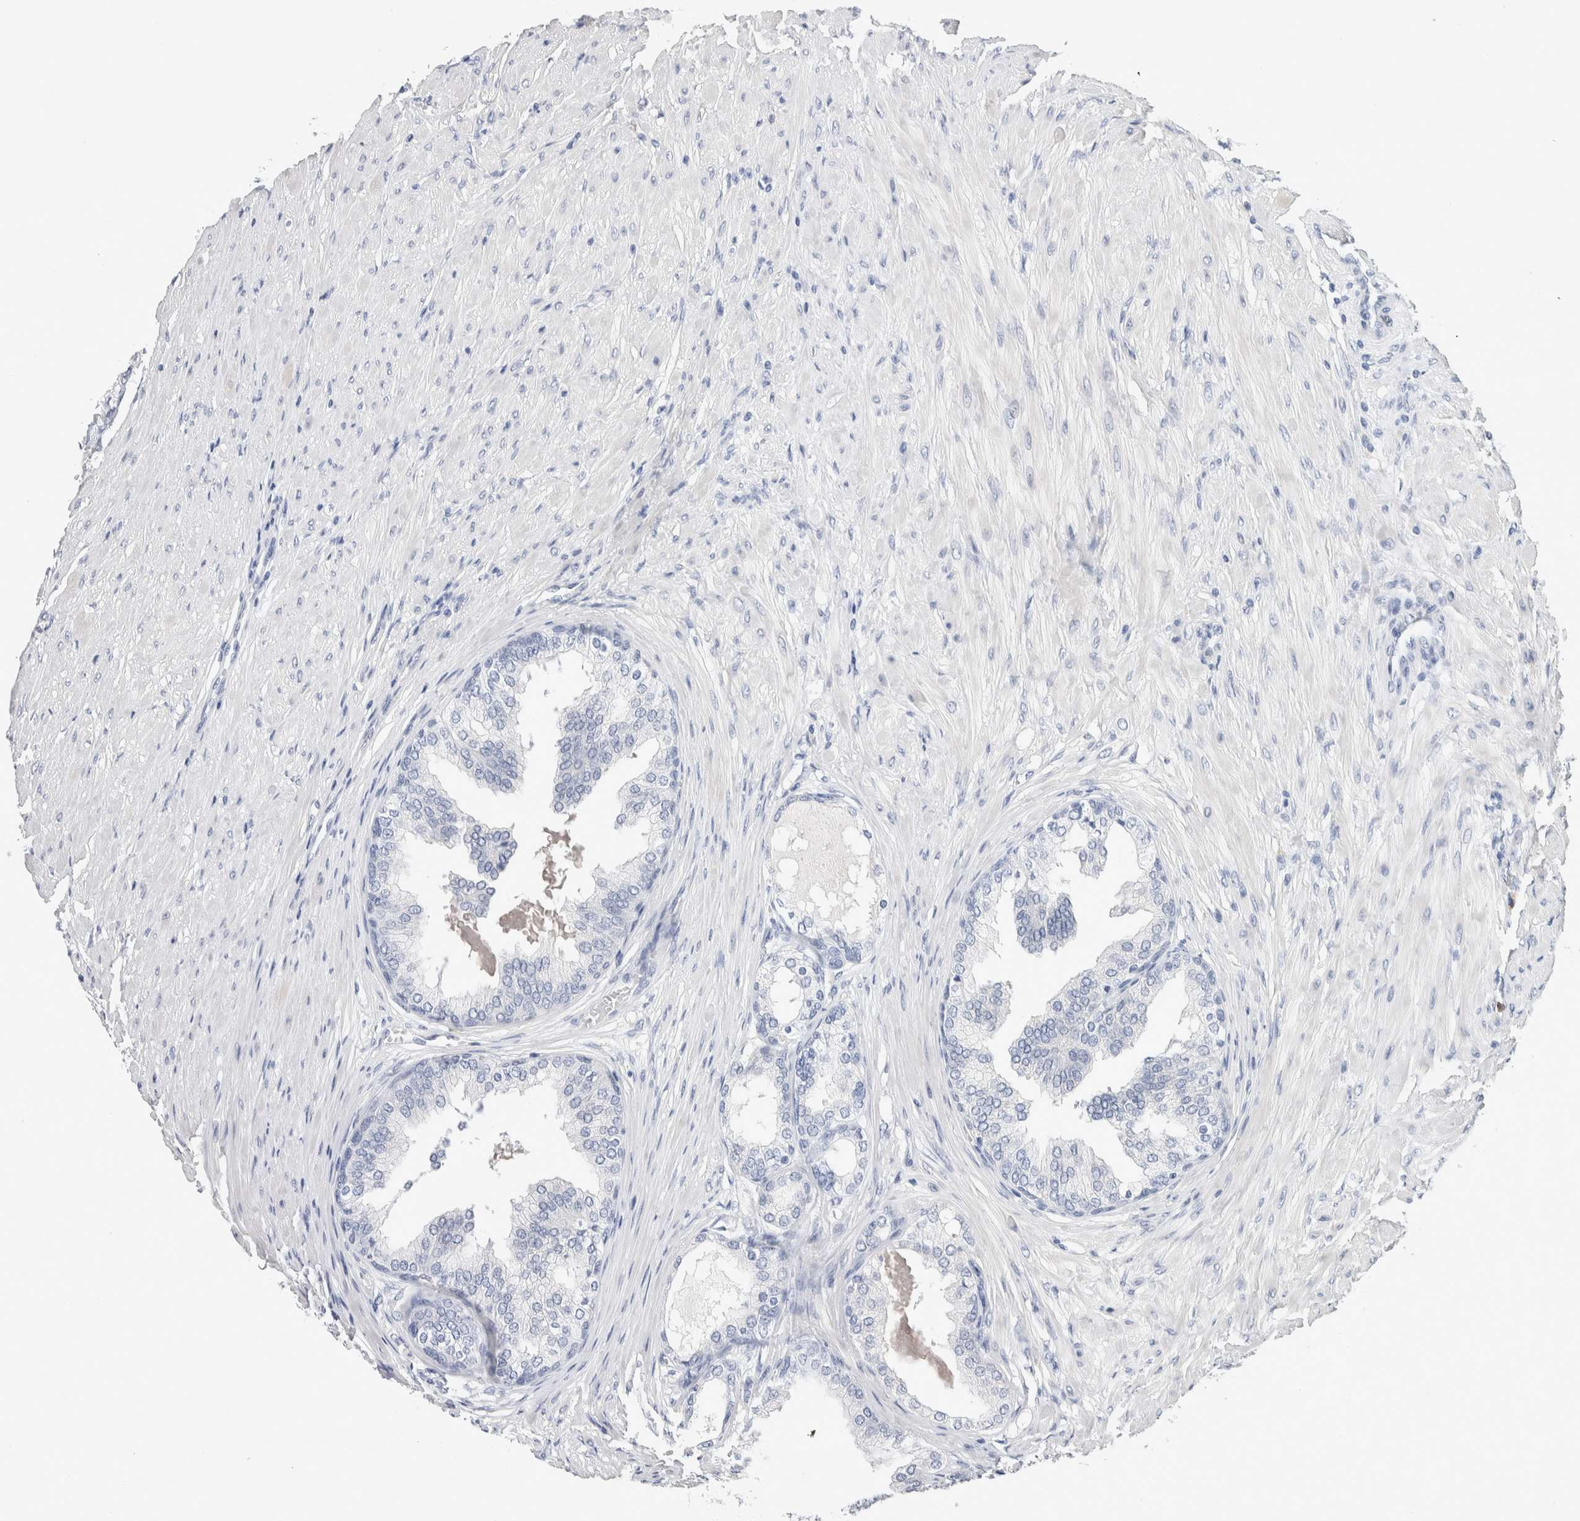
{"staining": {"intensity": "negative", "quantity": "none", "location": "none"}, "tissue": "prostate cancer", "cell_type": "Tumor cells", "image_type": "cancer", "snomed": [{"axis": "morphology", "description": "Adenocarcinoma, High grade"}, {"axis": "topography", "description": "Prostate"}], "caption": "Prostate cancer was stained to show a protein in brown. There is no significant positivity in tumor cells.", "gene": "NCF2", "patient": {"sex": "male", "age": 59}}